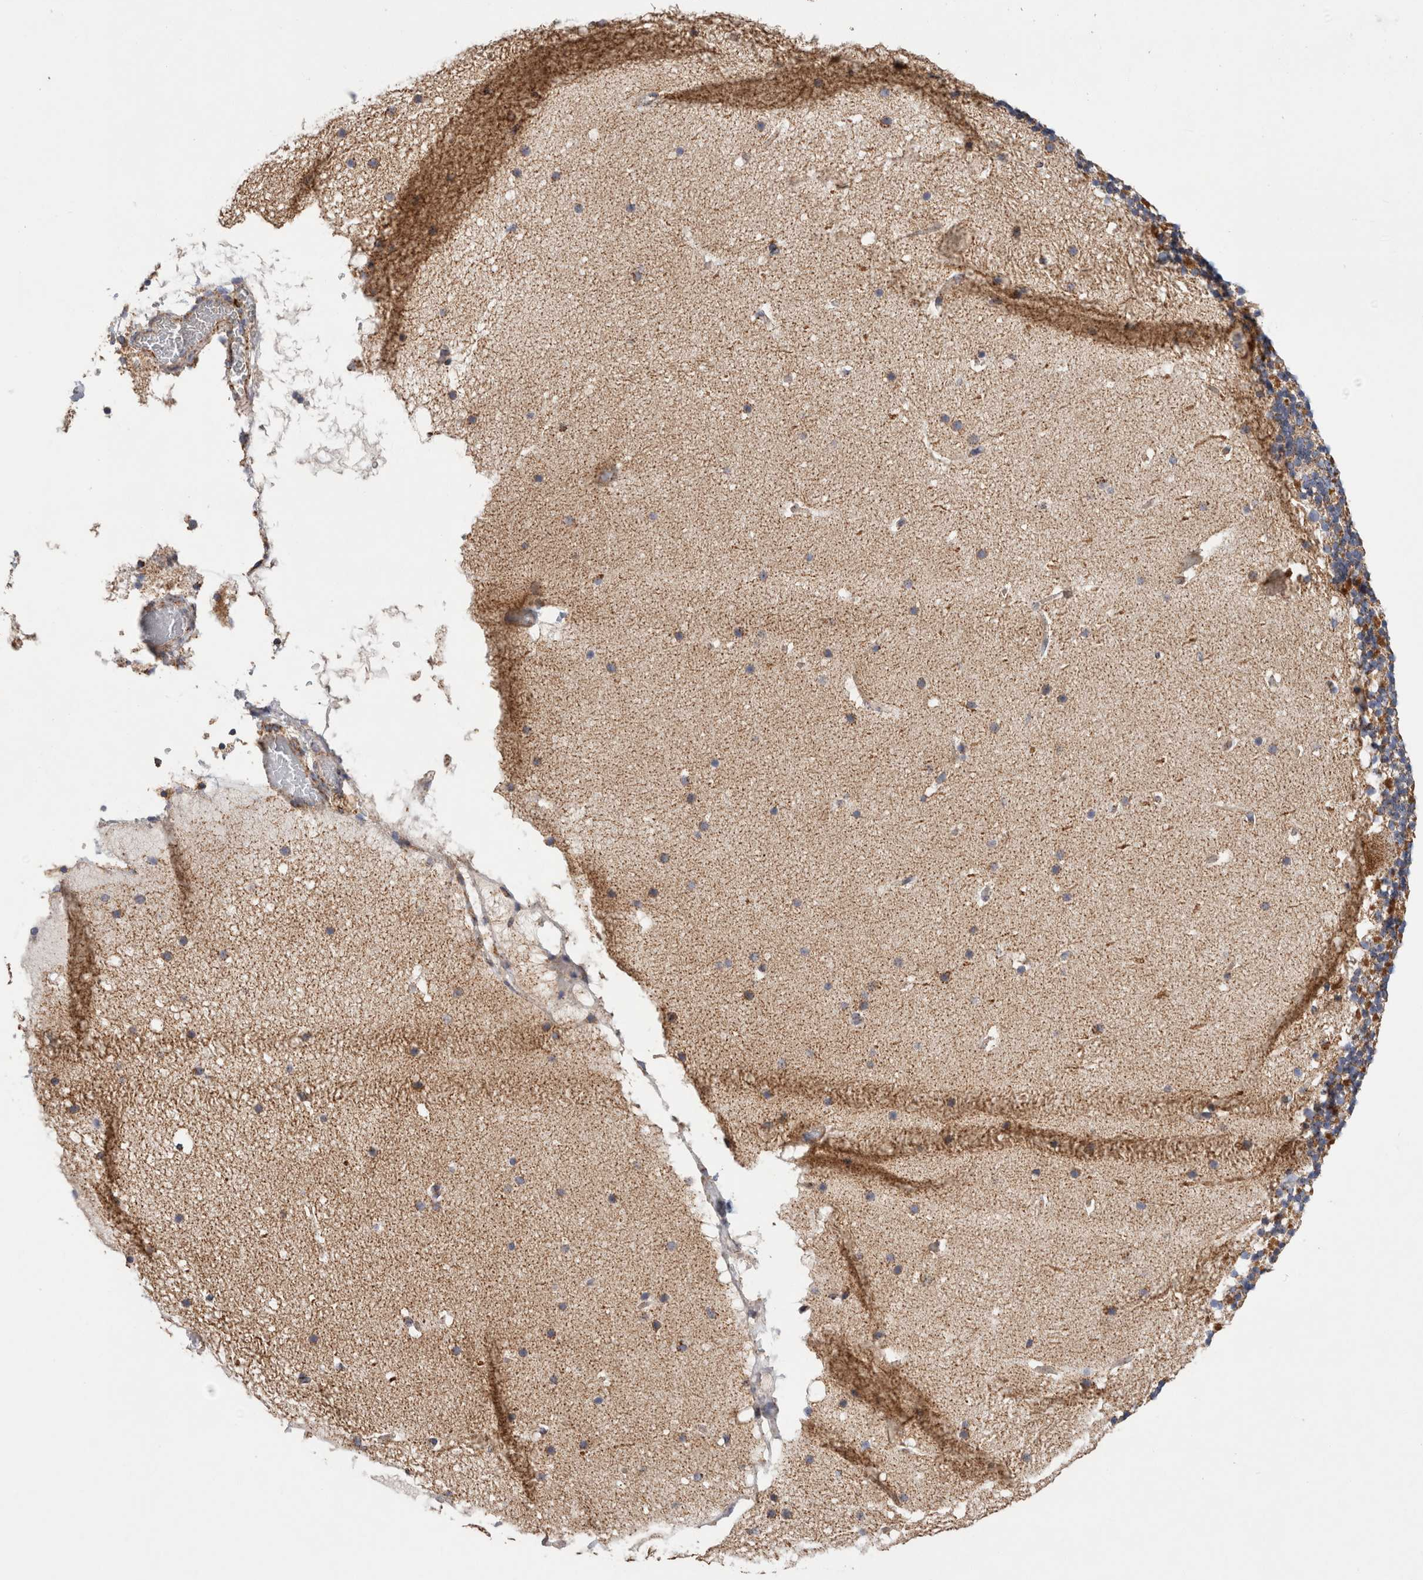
{"staining": {"intensity": "moderate", "quantity": "<25%", "location": "cytoplasmic/membranous"}, "tissue": "cerebellum", "cell_type": "Cells in granular layer", "image_type": "normal", "snomed": [{"axis": "morphology", "description": "Normal tissue, NOS"}, {"axis": "topography", "description": "Cerebellum"}], "caption": "The photomicrograph reveals immunohistochemical staining of unremarkable cerebellum. There is moderate cytoplasmic/membranous expression is present in about <25% of cells in granular layer.", "gene": "IARS2", "patient": {"sex": "male", "age": 57}}